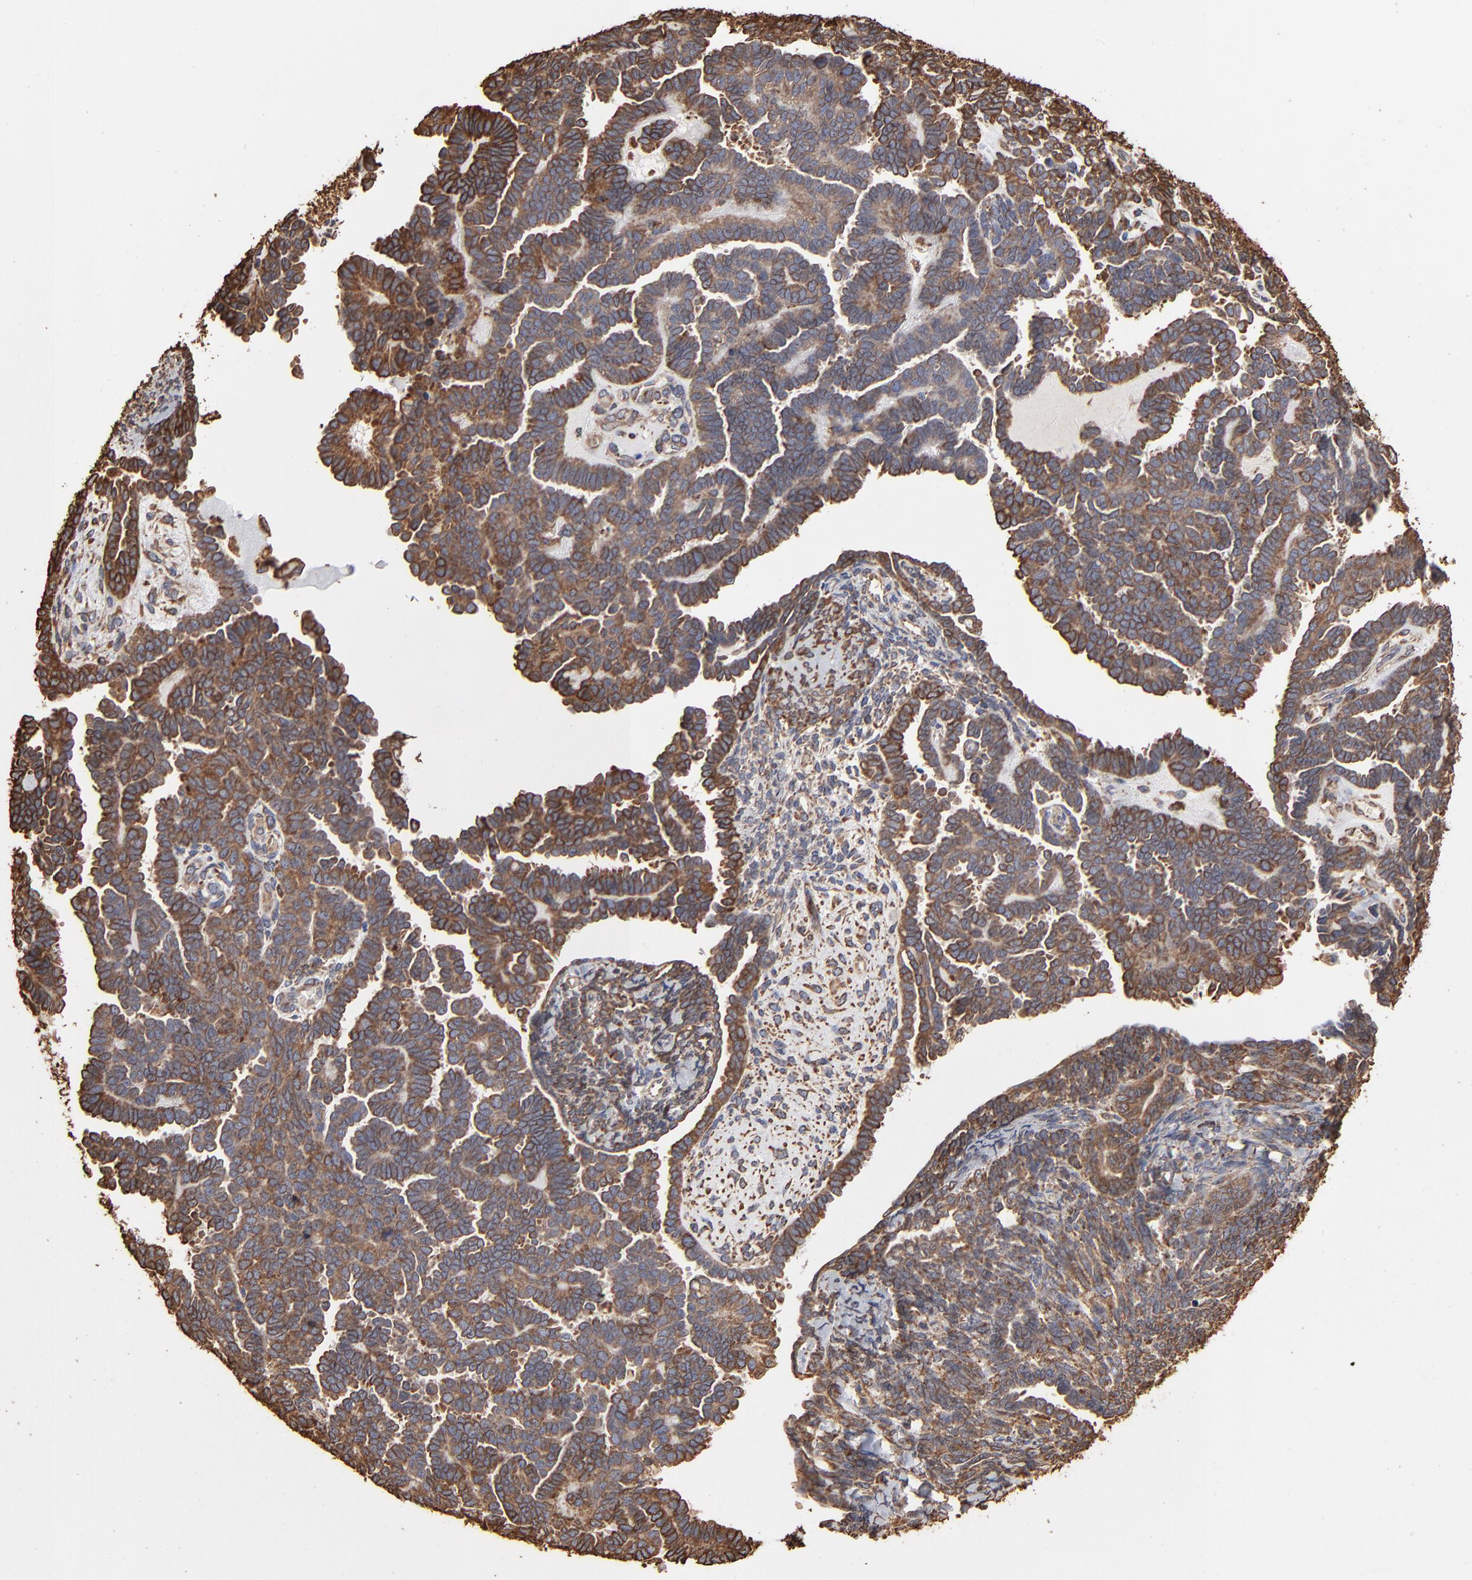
{"staining": {"intensity": "moderate", "quantity": ">75%", "location": "cytoplasmic/membranous"}, "tissue": "endometrial cancer", "cell_type": "Tumor cells", "image_type": "cancer", "snomed": [{"axis": "morphology", "description": "Neoplasm, malignant, NOS"}, {"axis": "topography", "description": "Endometrium"}], "caption": "Protein staining of endometrial cancer tissue shows moderate cytoplasmic/membranous positivity in about >75% of tumor cells. (brown staining indicates protein expression, while blue staining denotes nuclei).", "gene": "PDIA3", "patient": {"sex": "female", "age": 74}}